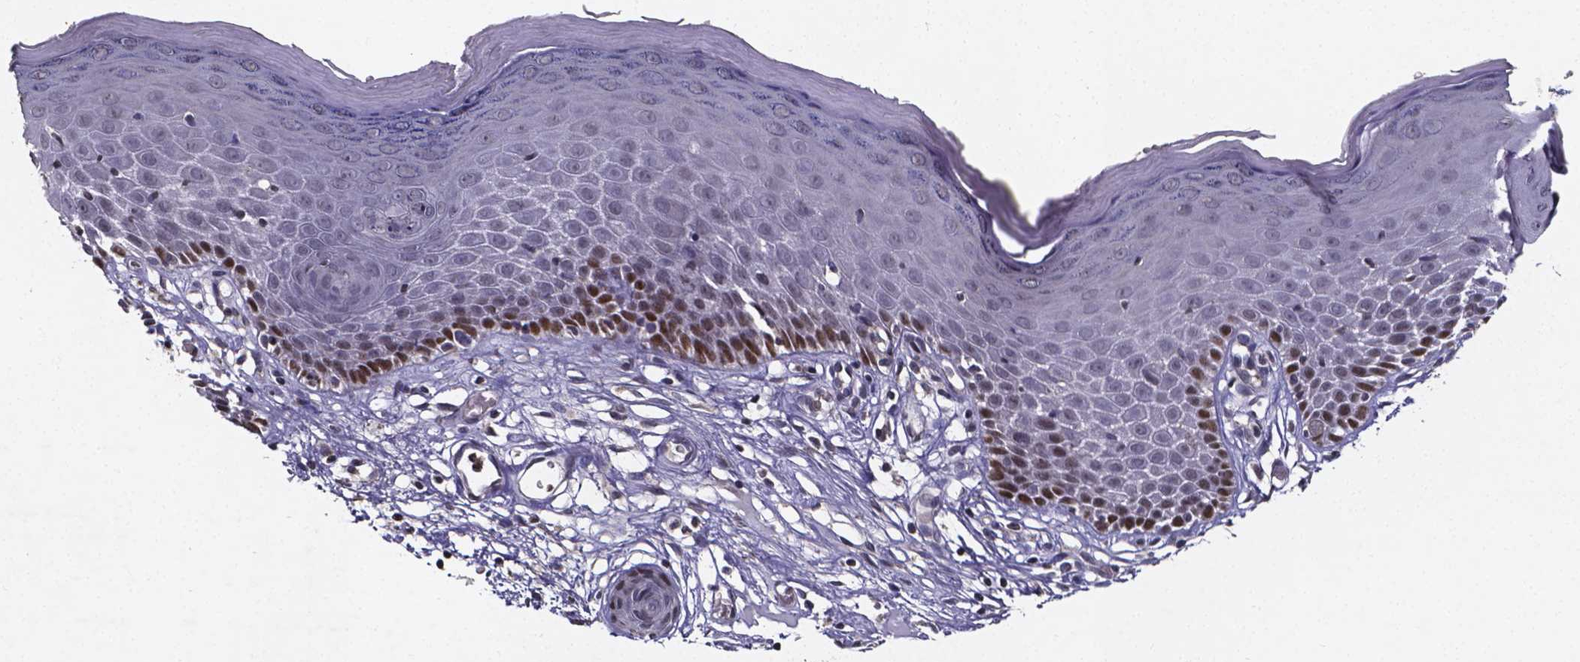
{"staining": {"intensity": "strong", "quantity": "<25%", "location": "nuclear"}, "tissue": "skin", "cell_type": "Epidermal cells", "image_type": "normal", "snomed": [{"axis": "morphology", "description": "Normal tissue, NOS"}, {"axis": "topography", "description": "Vulva"}], "caption": "Immunohistochemical staining of benign skin shows medium levels of strong nuclear expression in approximately <25% of epidermal cells. Nuclei are stained in blue.", "gene": "TP73", "patient": {"sex": "female", "age": 68}}